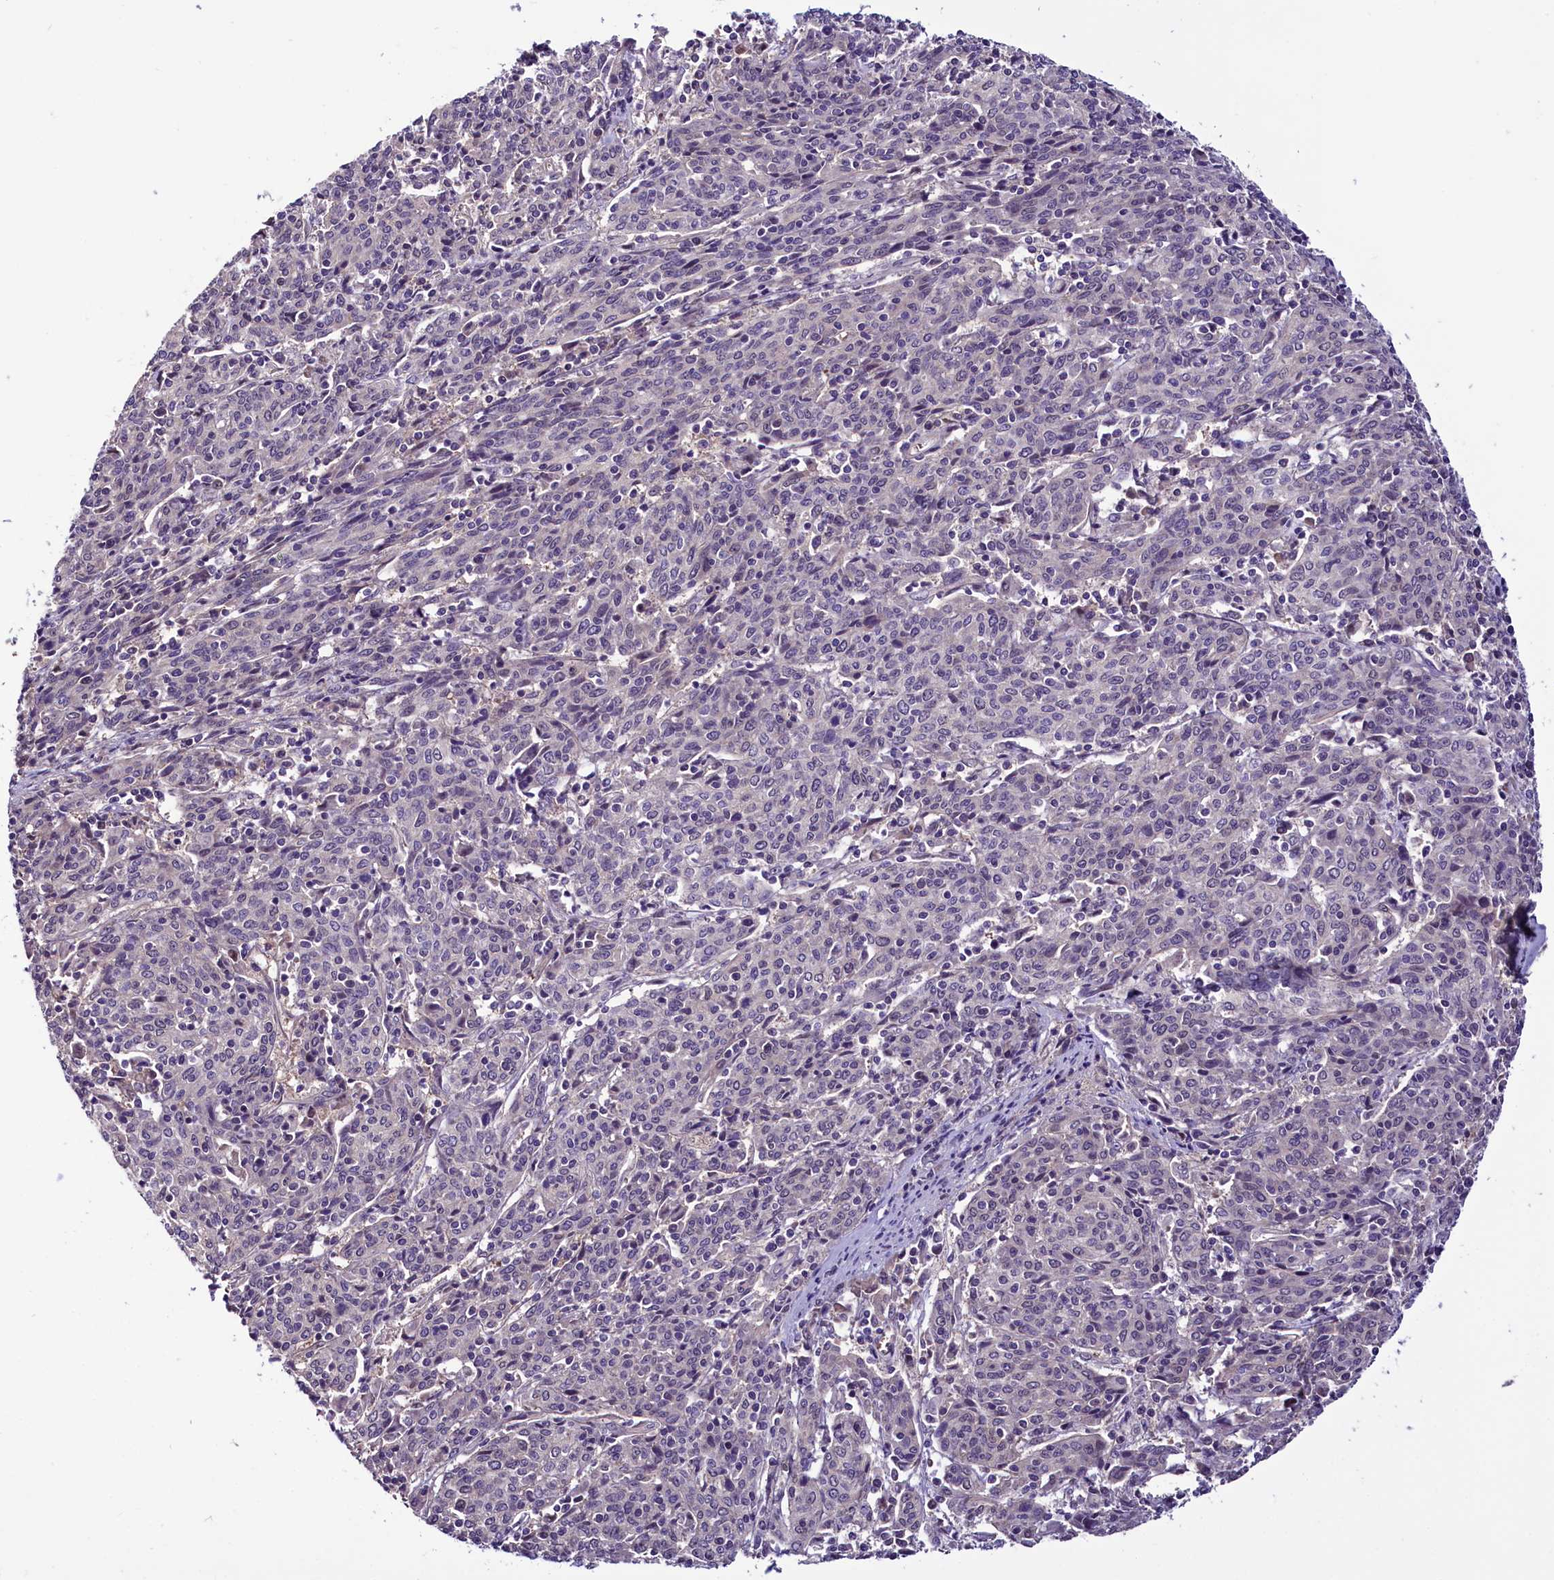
{"staining": {"intensity": "negative", "quantity": "none", "location": "none"}, "tissue": "cervical cancer", "cell_type": "Tumor cells", "image_type": "cancer", "snomed": [{"axis": "morphology", "description": "Squamous cell carcinoma, NOS"}, {"axis": "topography", "description": "Cervix"}], "caption": "This is a image of IHC staining of cervical squamous cell carcinoma, which shows no expression in tumor cells.", "gene": "C9orf40", "patient": {"sex": "female", "age": 67}}